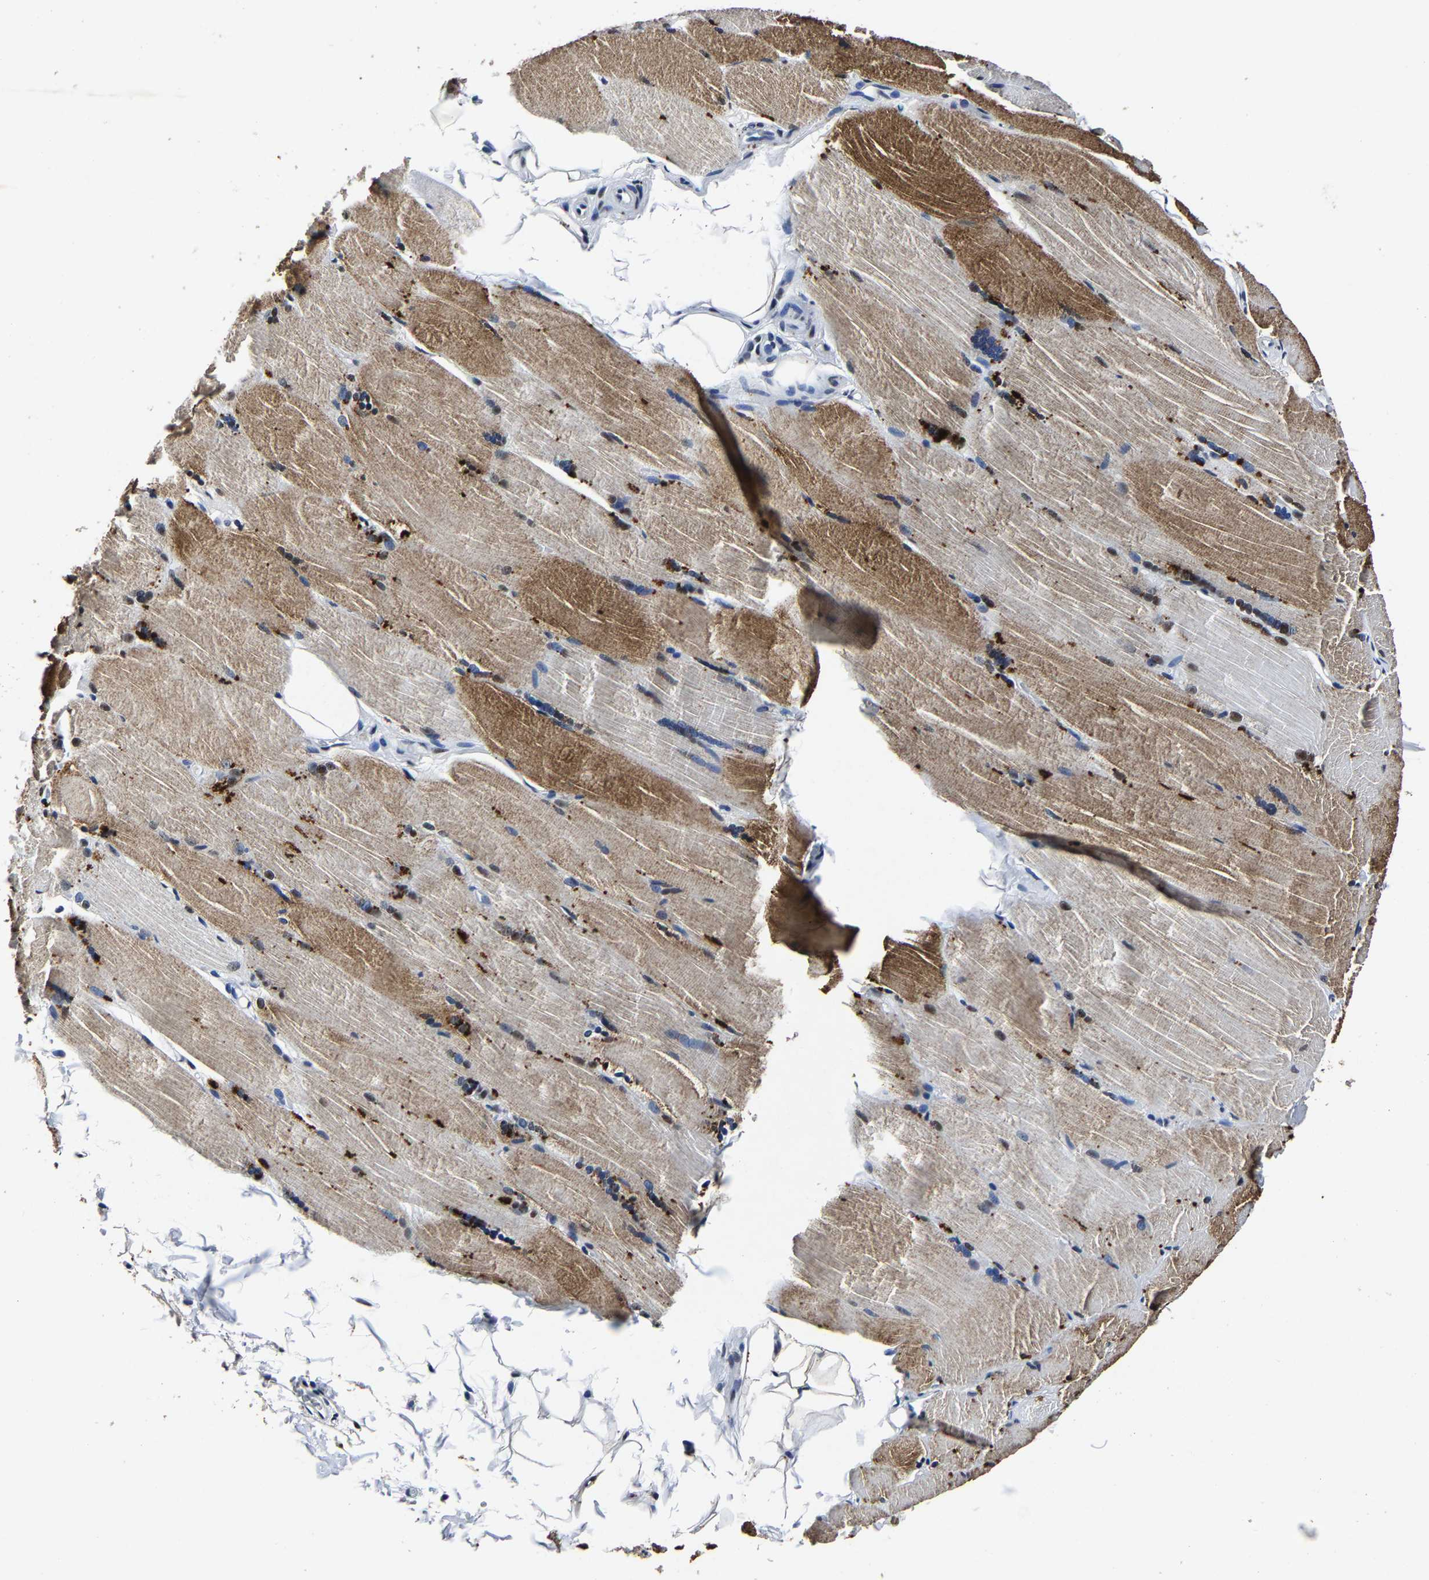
{"staining": {"intensity": "moderate", "quantity": "25%-75%", "location": "cytoplasmic/membranous"}, "tissue": "skeletal muscle", "cell_type": "Myocytes", "image_type": "normal", "snomed": [{"axis": "morphology", "description": "Normal tissue, NOS"}, {"axis": "topography", "description": "Skin"}, {"axis": "topography", "description": "Skeletal muscle"}], "caption": "This photomicrograph exhibits benign skeletal muscle stained with immunohistochemistry (IHC) to label a protein in brown. The cytoplasmic/membranous of myocytes show moderate positivity for the protein. Nuclei are counter-stained blue.", "gene": "RBM45", "patient": {"sex": "male", "age": 83}}